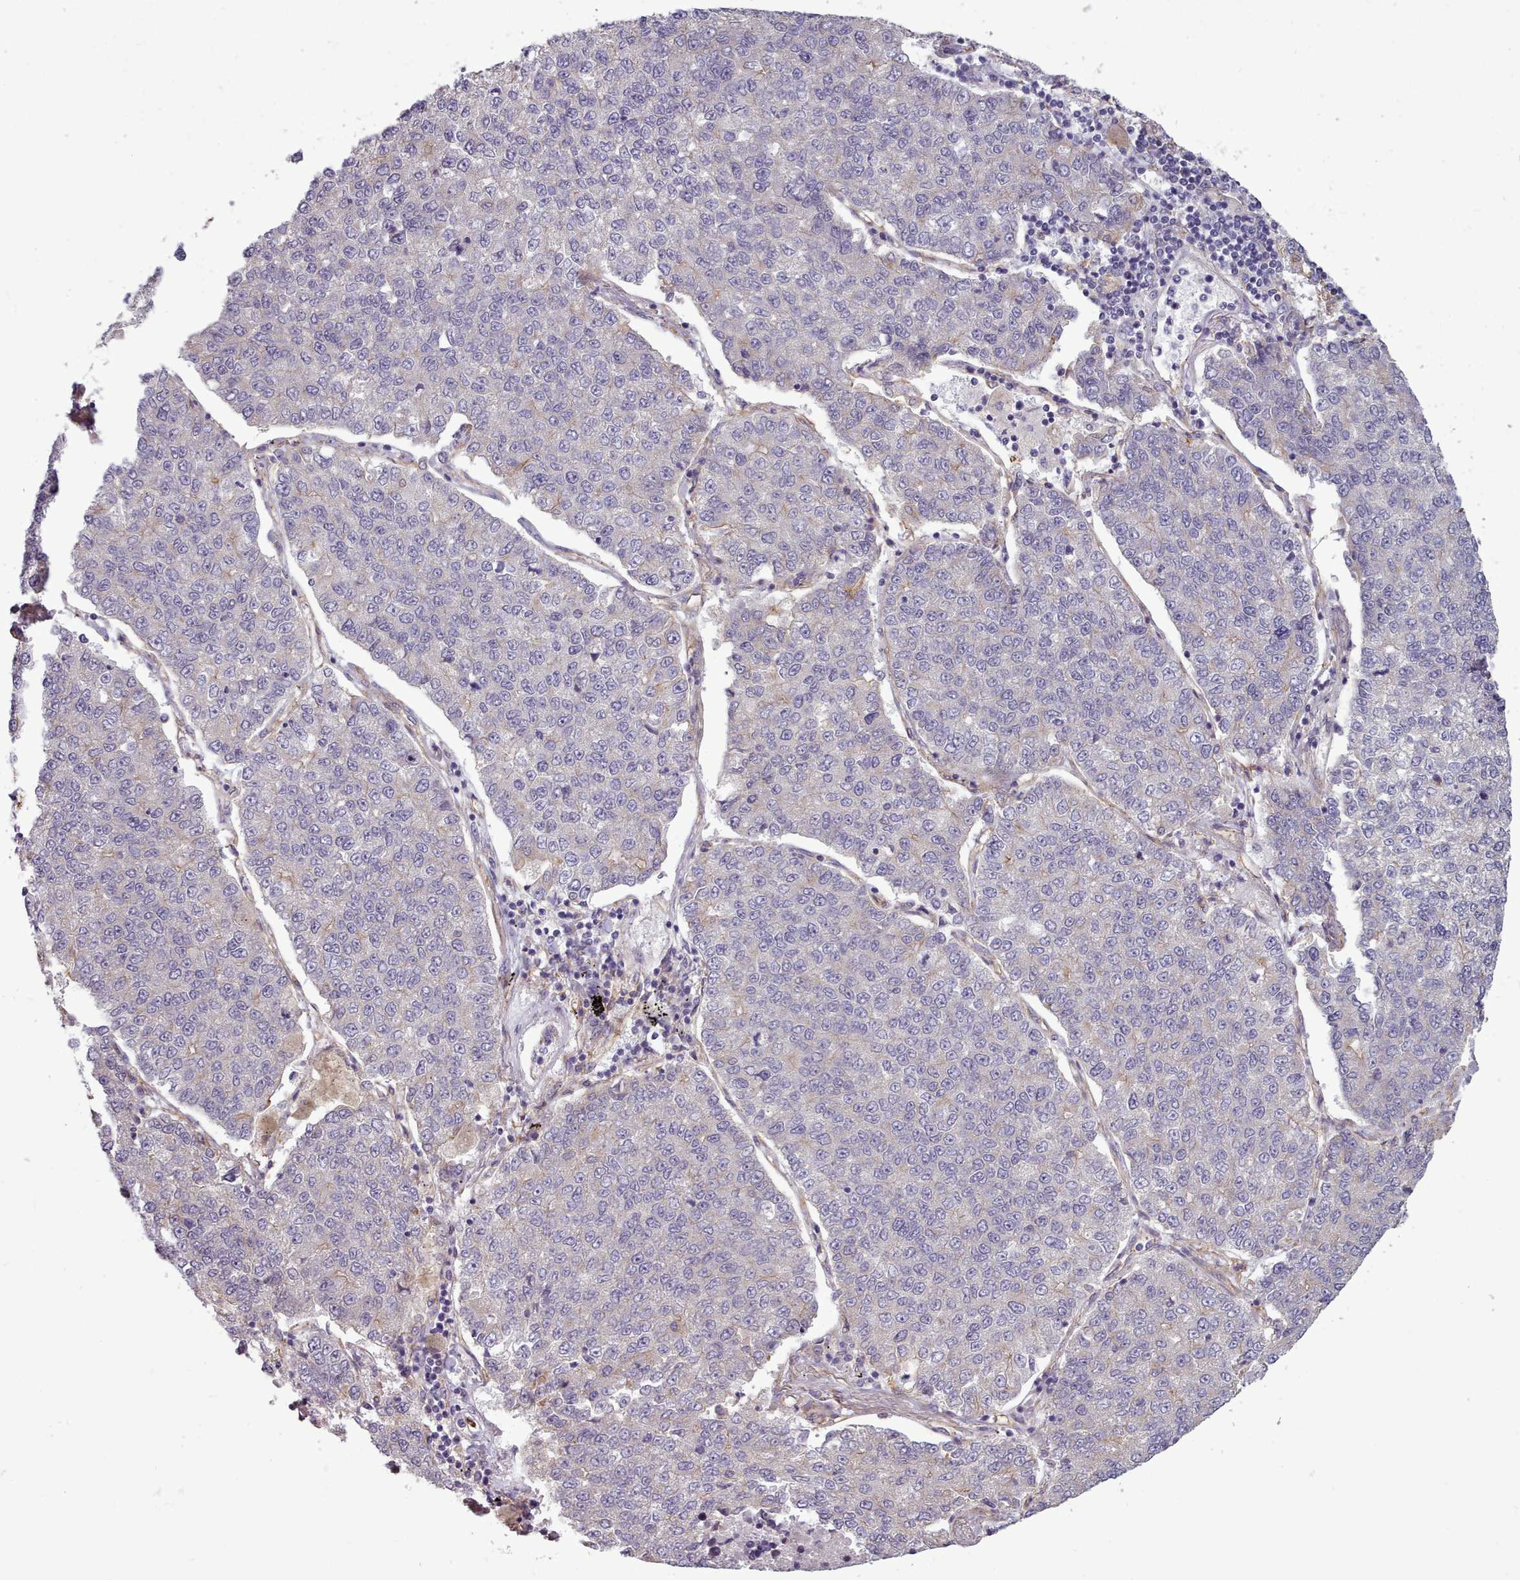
{"staining": {"intensity": "negative", "quantity": "none", "location": "none"}, "tissue": "lung cancer", "cell_type": "Tumor cells", "image_type": "cancer", "snomed": [{"axis": "morphology", "description": "Adenocarcinoma, NOS"}, {"axis": "topography", "description": "Lung"}], "caption": "Image shows no protein staining in tumor cells of lung adenocarcinoma tissue. (Stains: DAB immunohistochemistry (IHC) with hematoxylin counter stain, Microscopy: brightfield microscopy at high magnification).", "gene": "PLD4", "patient": {"sex": "male", "age": 49}}